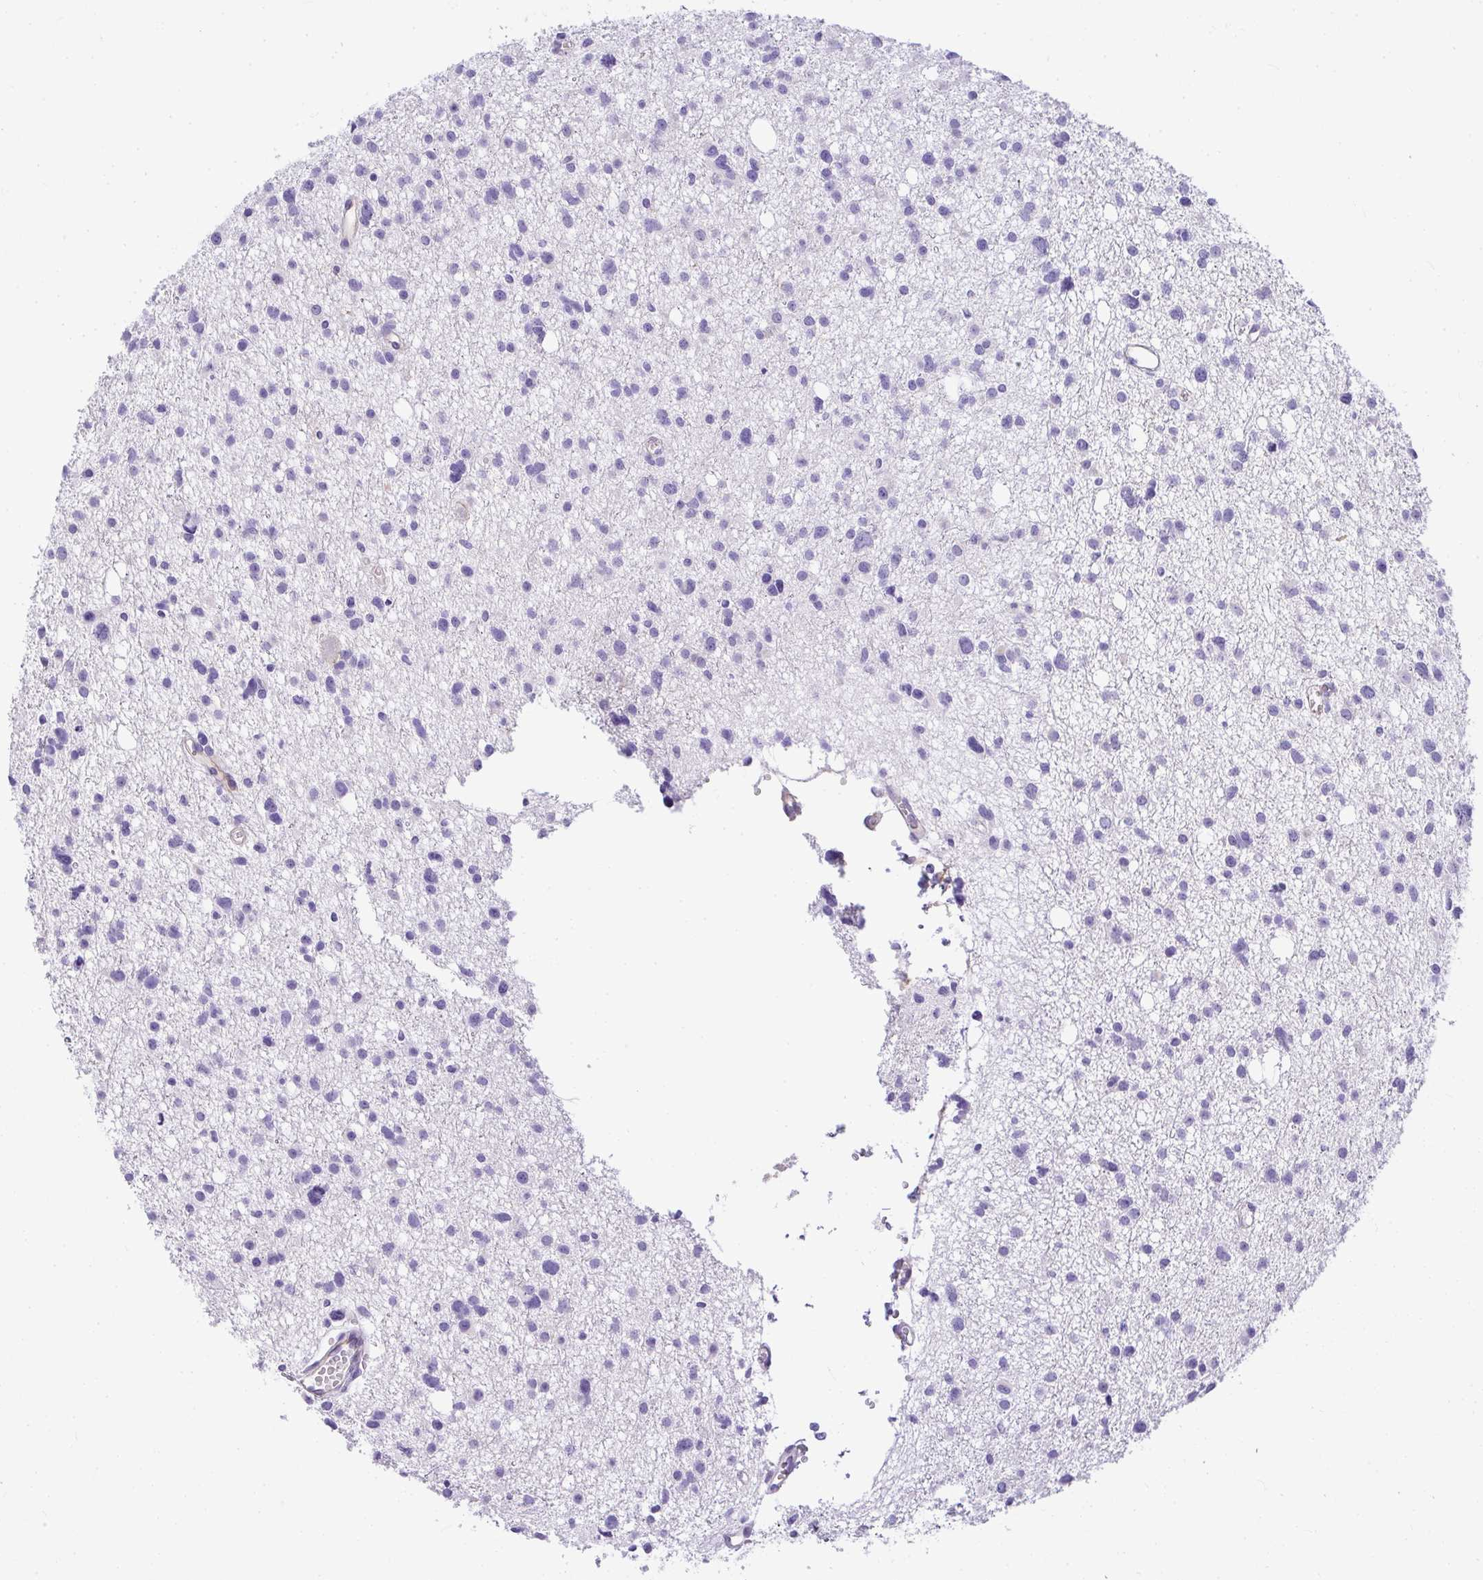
{"staining": {"intensity": "negative", "quantity": "none", "location": "none"}, "tissue": "glioma", "cell_type": "Tumor cells", "image_type": "cancer", "snomed": [{"axis": "morphology", "description": "Glioma, malignant, High grade"}, {"axis": "topography", "description": "Brain"}], "caption": "Human glioma stained for a protein using immunohistochemistry (IHC) demonstrates no expression in tumor cells.", "gene": "PLPPR3", "patient": {"sex": "male", "age": 23}}